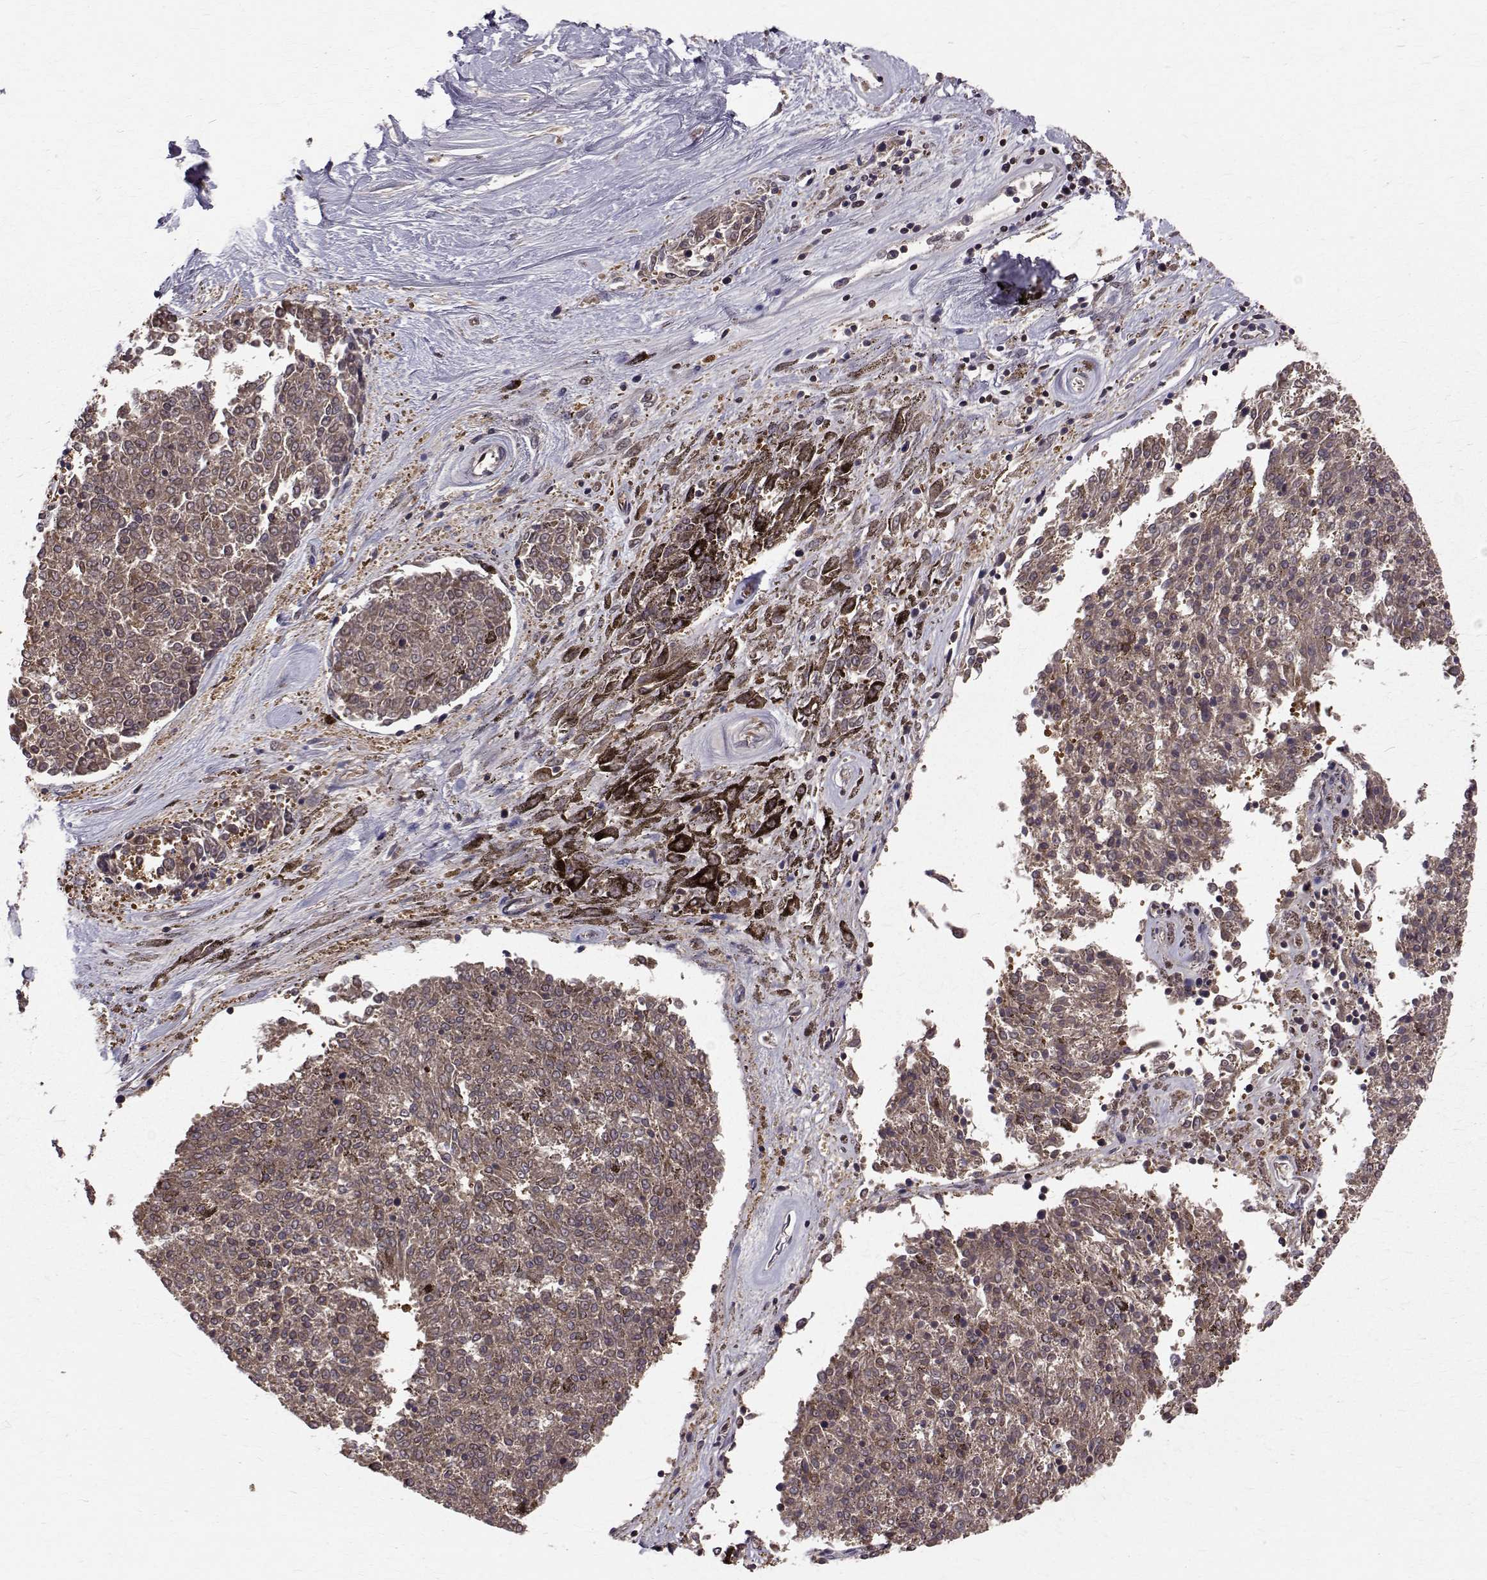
{"staining": {"intensity": "weak", "quantity": "25%-75%", "location": "cytoplasmic/membranous,nuclear"}, "tissue": "melanoma", "cell_type": "Tumor cells", "image_type": "cancer", "snomed": [{"axis": "morphology", "description": "Malignant melanoma, NOS"}, {"axis": "topography", "description": "Skin"}], "caption": "Malignant melanoma stained with DAB immunohistochemistry displays low levels of weak cytoplasmic/membranous and nuclear positivity in about 25%-75% of tumor cells. The staining was performed using DAB to visualize the protein expression in brown, while the nuclei were stained in blue with hematoxylin (Magnification: 20x).", "gene": "NIF3L1", "patient": {"sex": "female", "age": 72}}